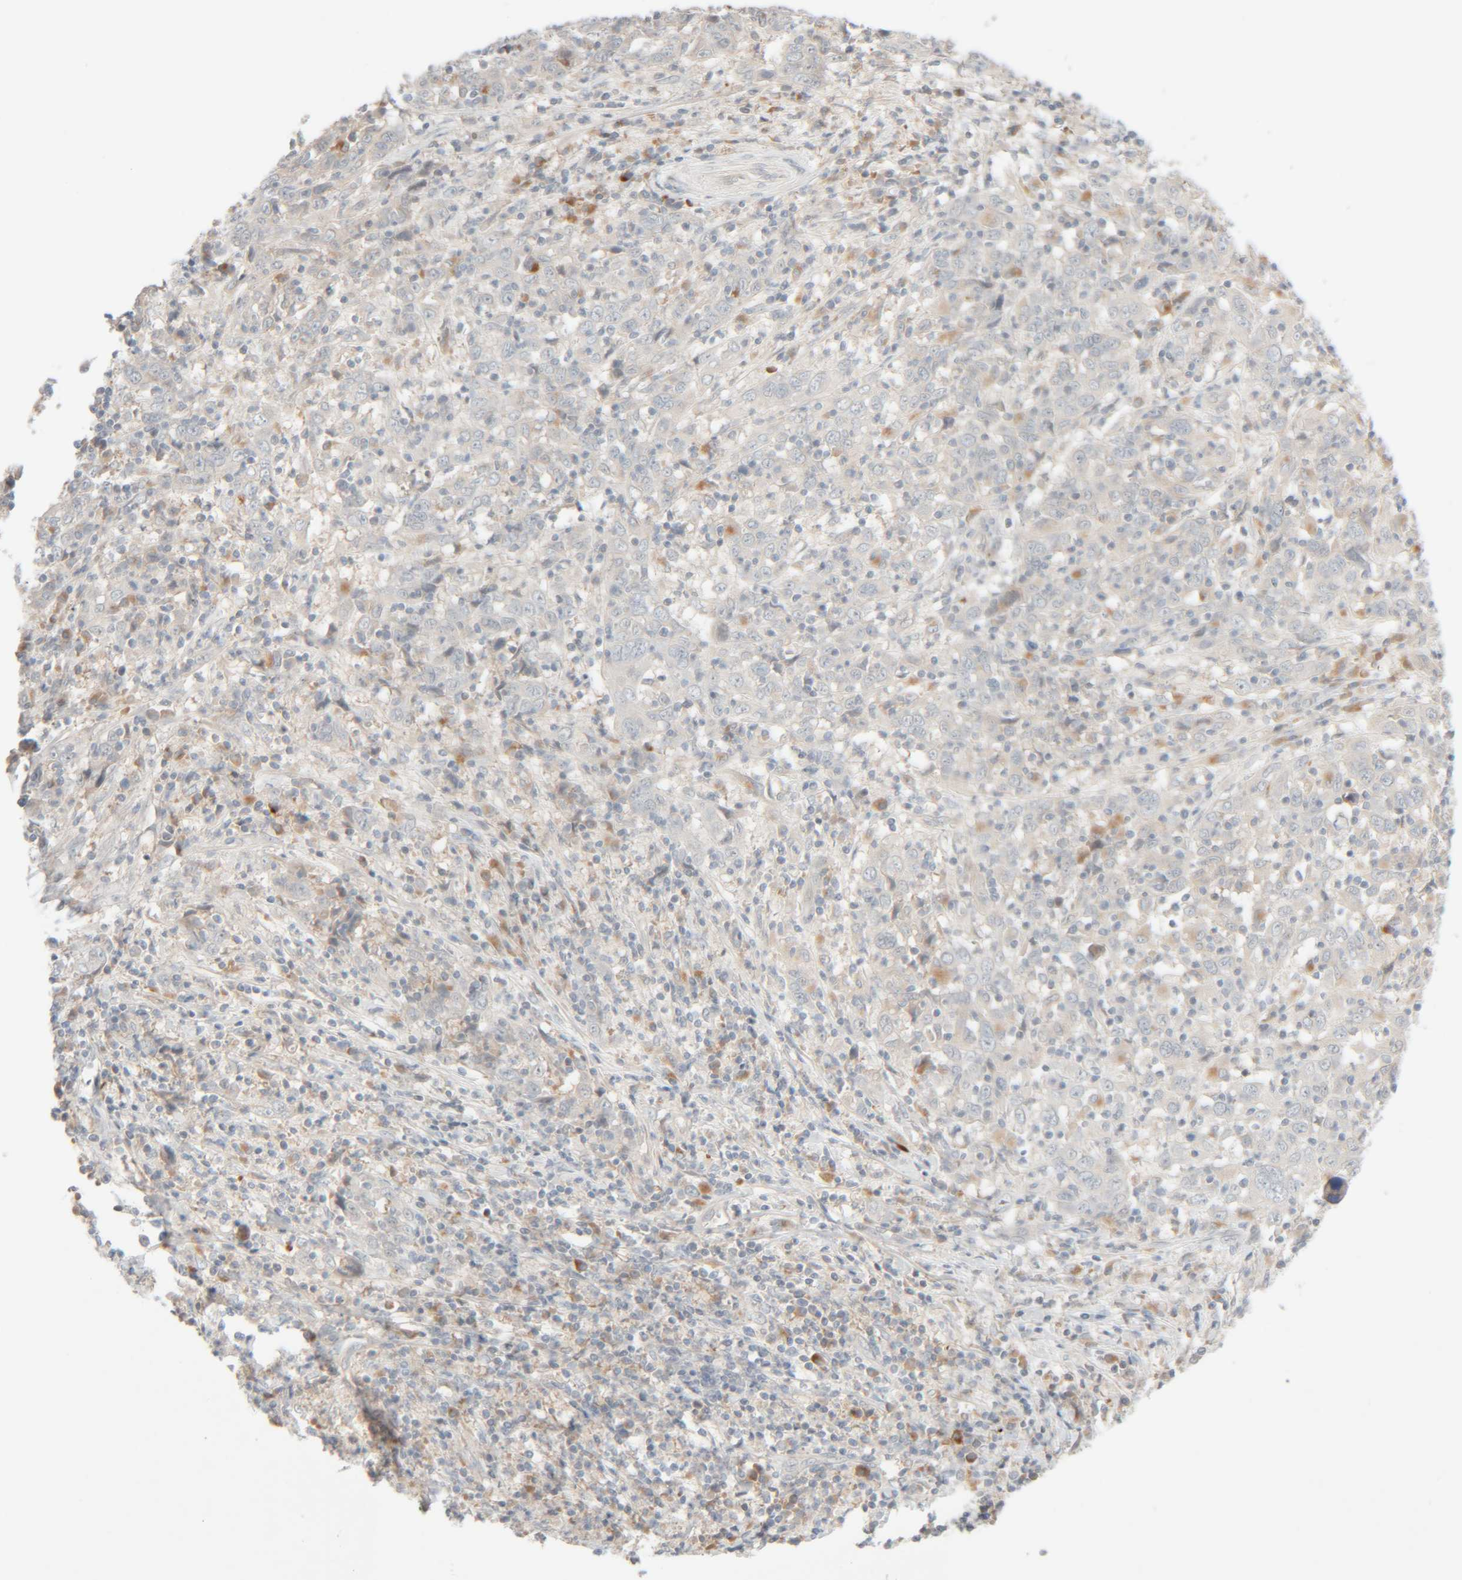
{"staining": {"intensity": "negative", "quantity": "none", "location": "none"}, "tissue": "cervical cancer", "cell_type": "Tumor cells", "image_type": "cancer", "snomed": [{"axis": "morphology", "description": "Squamous cell carcinoma, NOS"}, {"axis": "topography", "description": "Cervix"}], "caption": "This is an immunohistochemistry (IHC) histopathology image of squamous cell carcinoma (cervical). There is no expression in tumor cells.", "gene": "CHKA", "patient": {"sex": "female", "age": 46}}